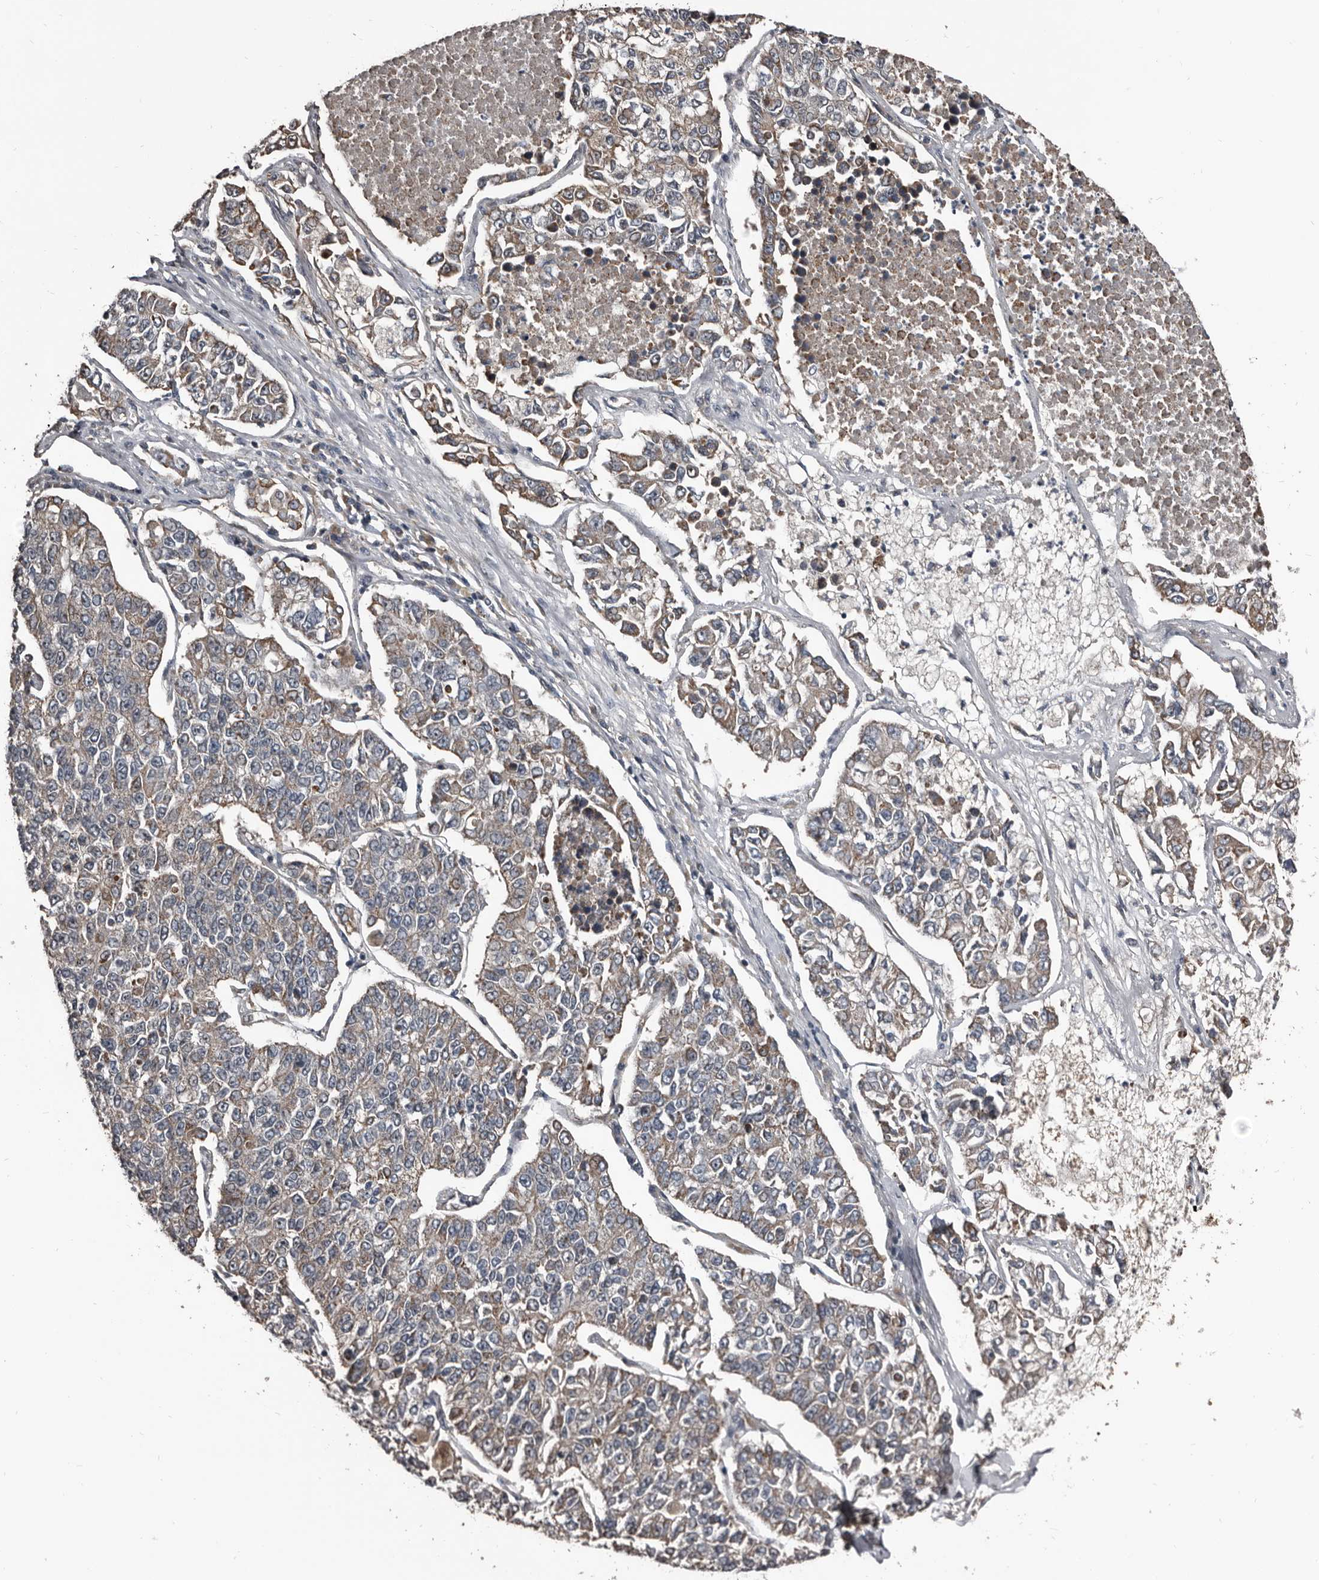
{"staining": {"intensity": "weak", "quantity": "25%-75%", "location": "cytoplasmic/membranous"}, "tissue": "lung cancer", "cell_type": "Tumor cells", "image_type": "cancer", "snomed": [{"axis": "morphology", "description": "Adenocarcinoma, NOS"}, {"axis": "topography", "description": "Lung"}], "caption": "A low amount of weak cytoplasmic/membranous expression is present in about 25%-75% of tumor cells in lung adenocarcinoma tissue. Nuclei are stained in blue.", "gene": "DHPS", "patient": {"sex": "male", "age": 49}}